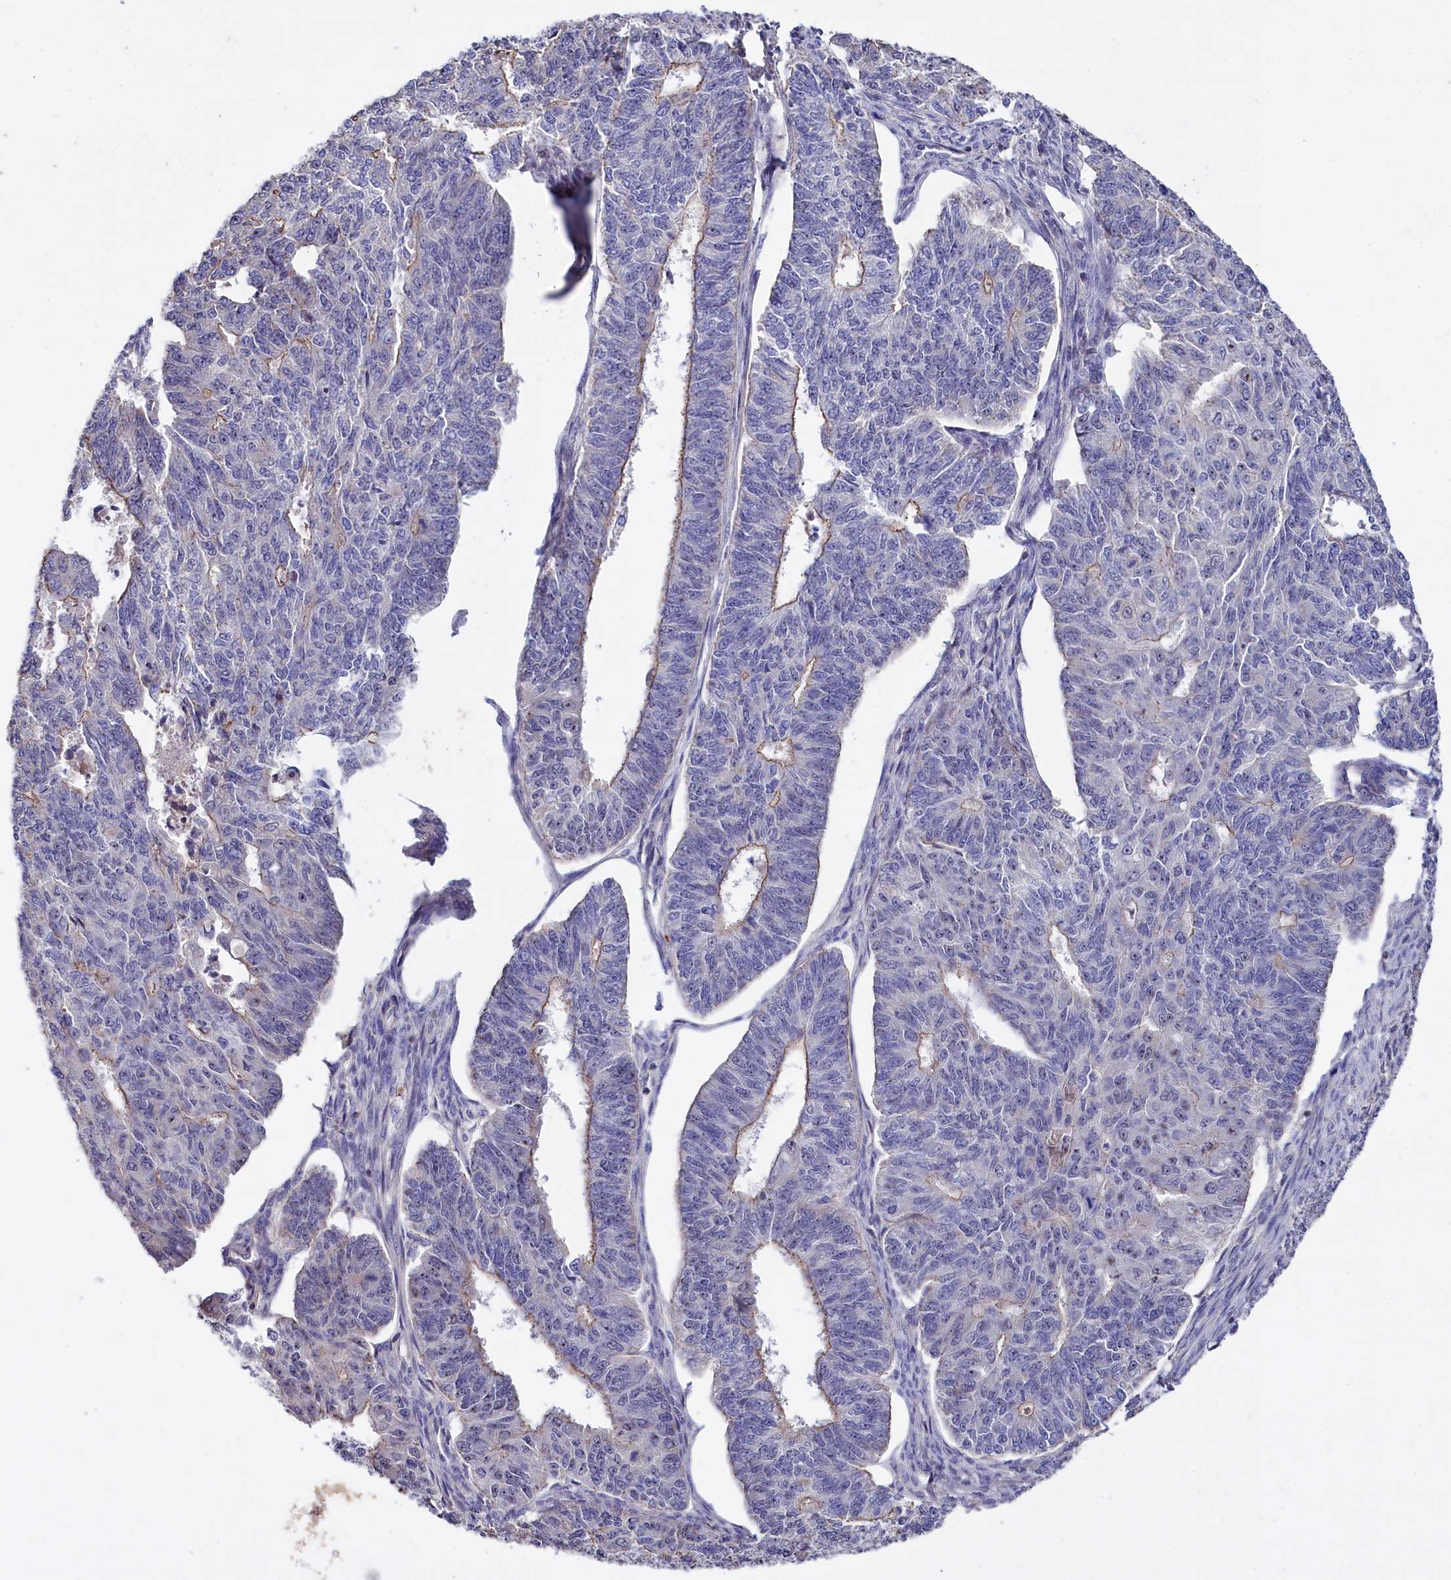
{"staining": {"intensity": "weak", "quantity": "<25%", "location": "cytoplasmic/membranous"}, "tissue": "endometrial cancer", "cell_type": "Tumor cells", "image_type": "cancer", "snomed": [{"axis": "morphology", "description": "Adenocarcinoma, NOS"}, {"axis": "topography", "description": "Endometrium"}], "caption": "Adenocarcinoma (endometrial) stained for a protein using IHC shows no positivity tumor cells.", "gene": "RPUSD3", "patient": {"sex": "female", "age": 32}}